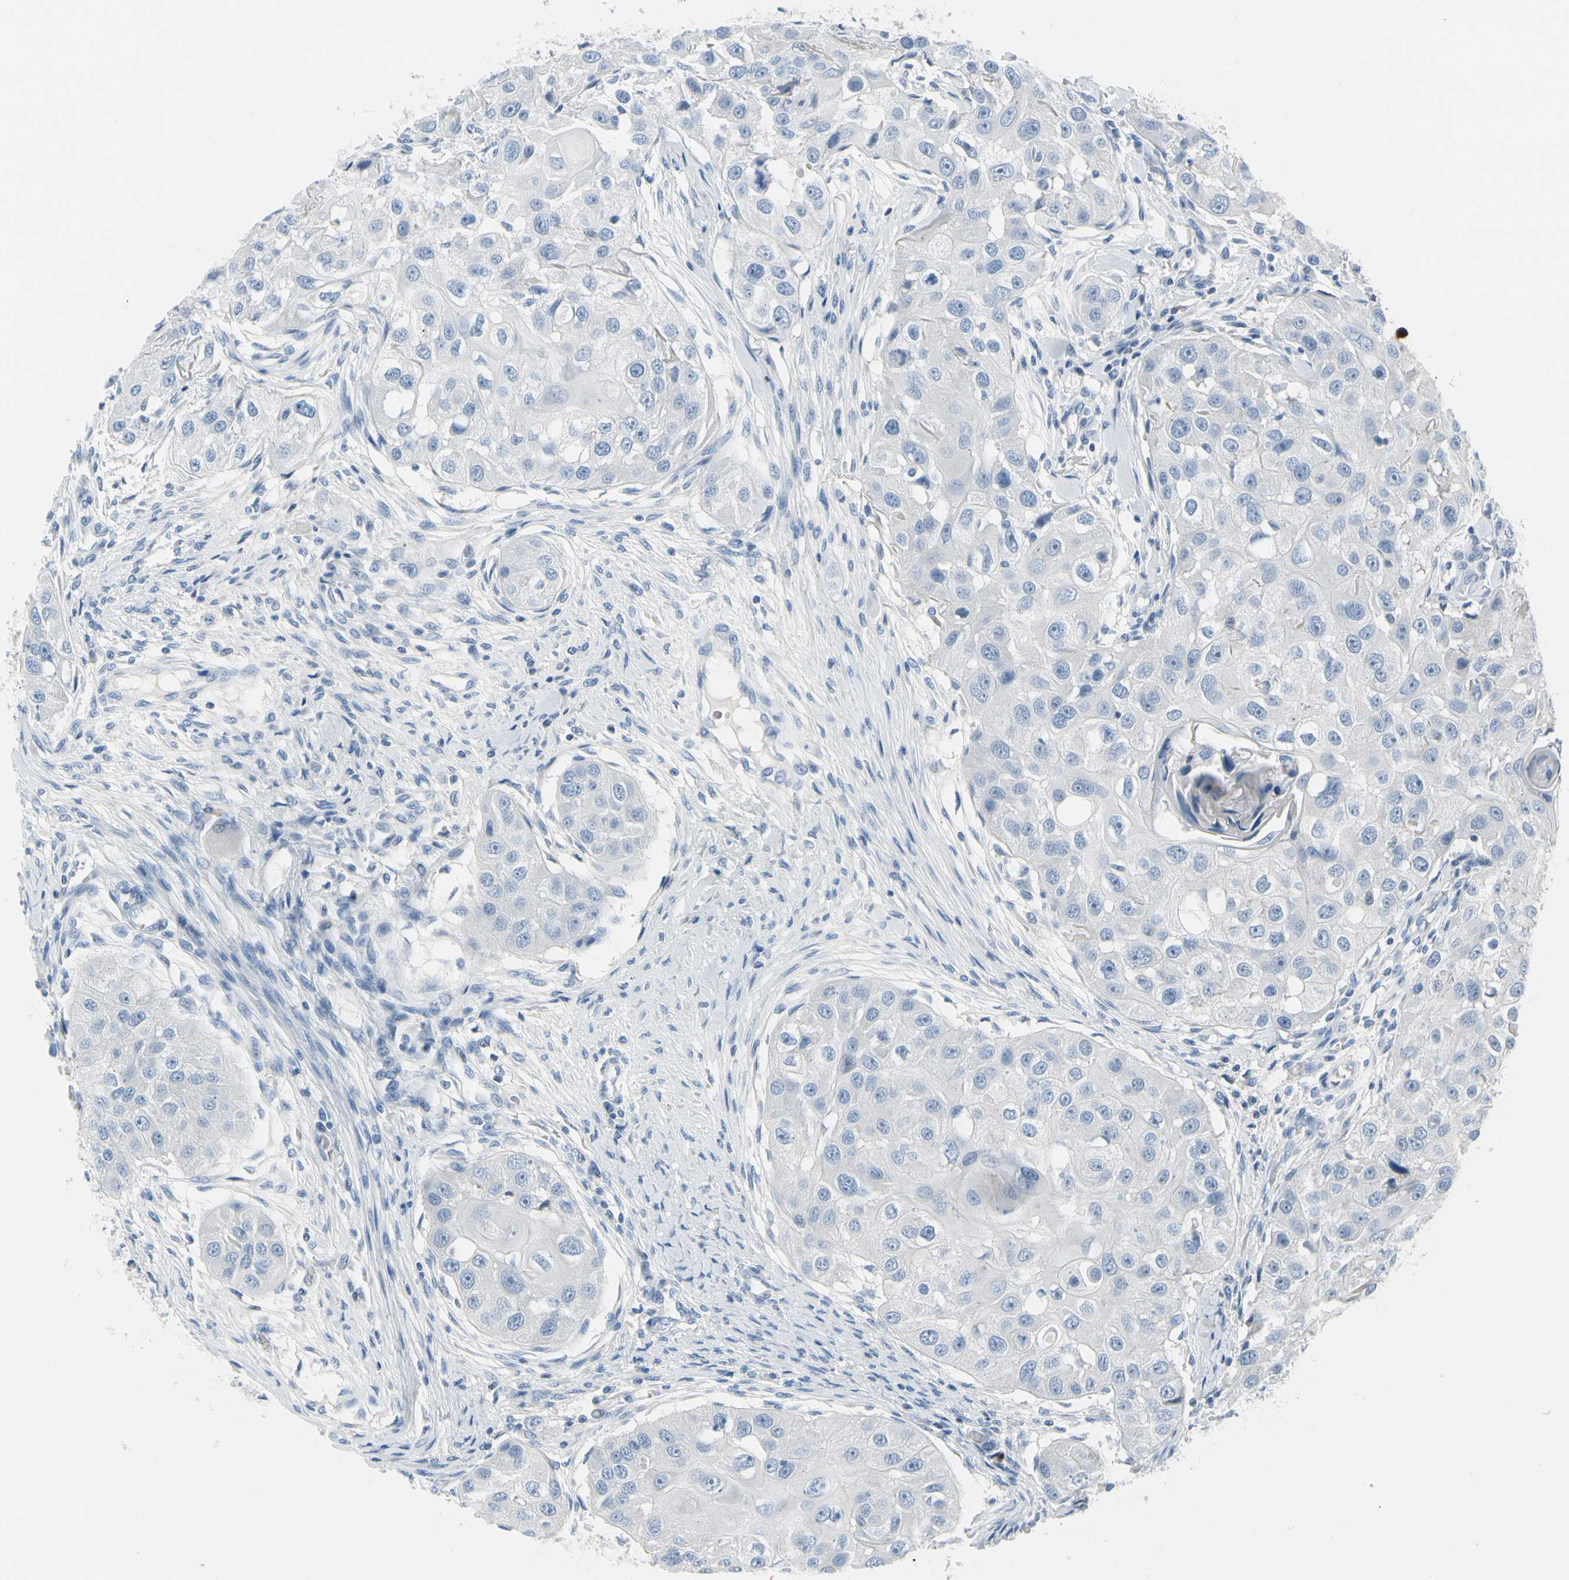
{"staining": {"intensity": "negative", "quantity": "none", "location": "none"}, "tissue": "head and neck cancer", "cell_type": "Tumor cells", "image_type": "cancer", "snomed": [{"axis": "morphology", "description": "Normal tissue, NOS"}, {"axis": "morphology", "description": "Squamous cell carcinoma, NOS"}, {"axis": "topography", "description": "Skeletal muscle"}, {"axis": "topography", "description": "Head-Neck"}], "caption": "This is a image of IHC staining of head and neck cancer, which shows no positivity in tumor cells.", "gene": "MUC5B", "patient": {"sex": "male", "age": 51}}